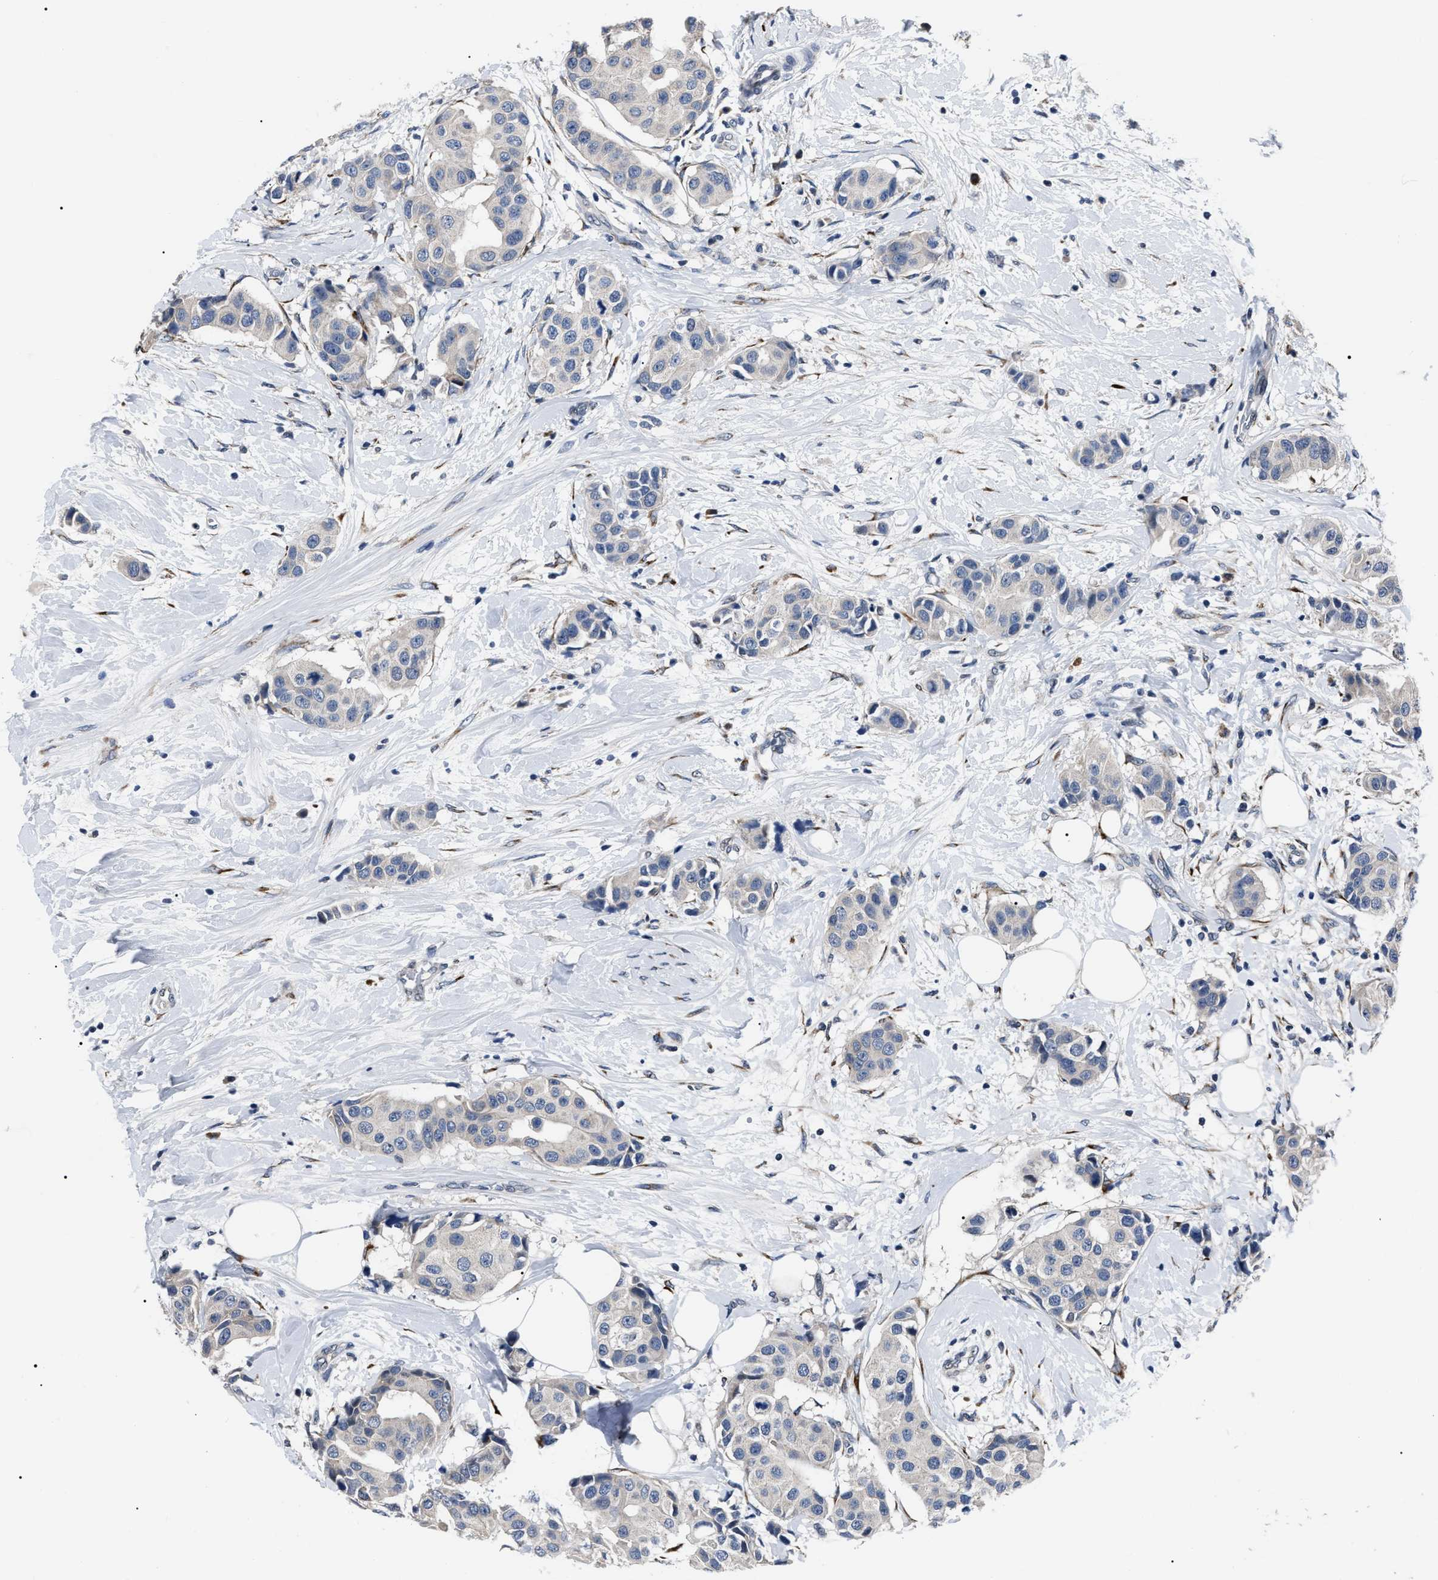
{"staining": {"intensity": "negative", "quantity": "none", "location": "none"}, "tissue": "breast cancer", "cell_type": "Tumor cells", "image_type": "cancer", "snomed": [{"axis": "morphology", "description": "Normal tissue, NOS"}, {"axis": "morphology", "description": "Duct carcinoma"}, {"axis": "topography", "description": "Breast"}], "caption": "Protein analysis of breast cancer (invasive ductal carcinoma) exhibits no significant staining in tumor cells.", "gene": "LRRC14", "patient": {"sex": "female", "age": 39}}